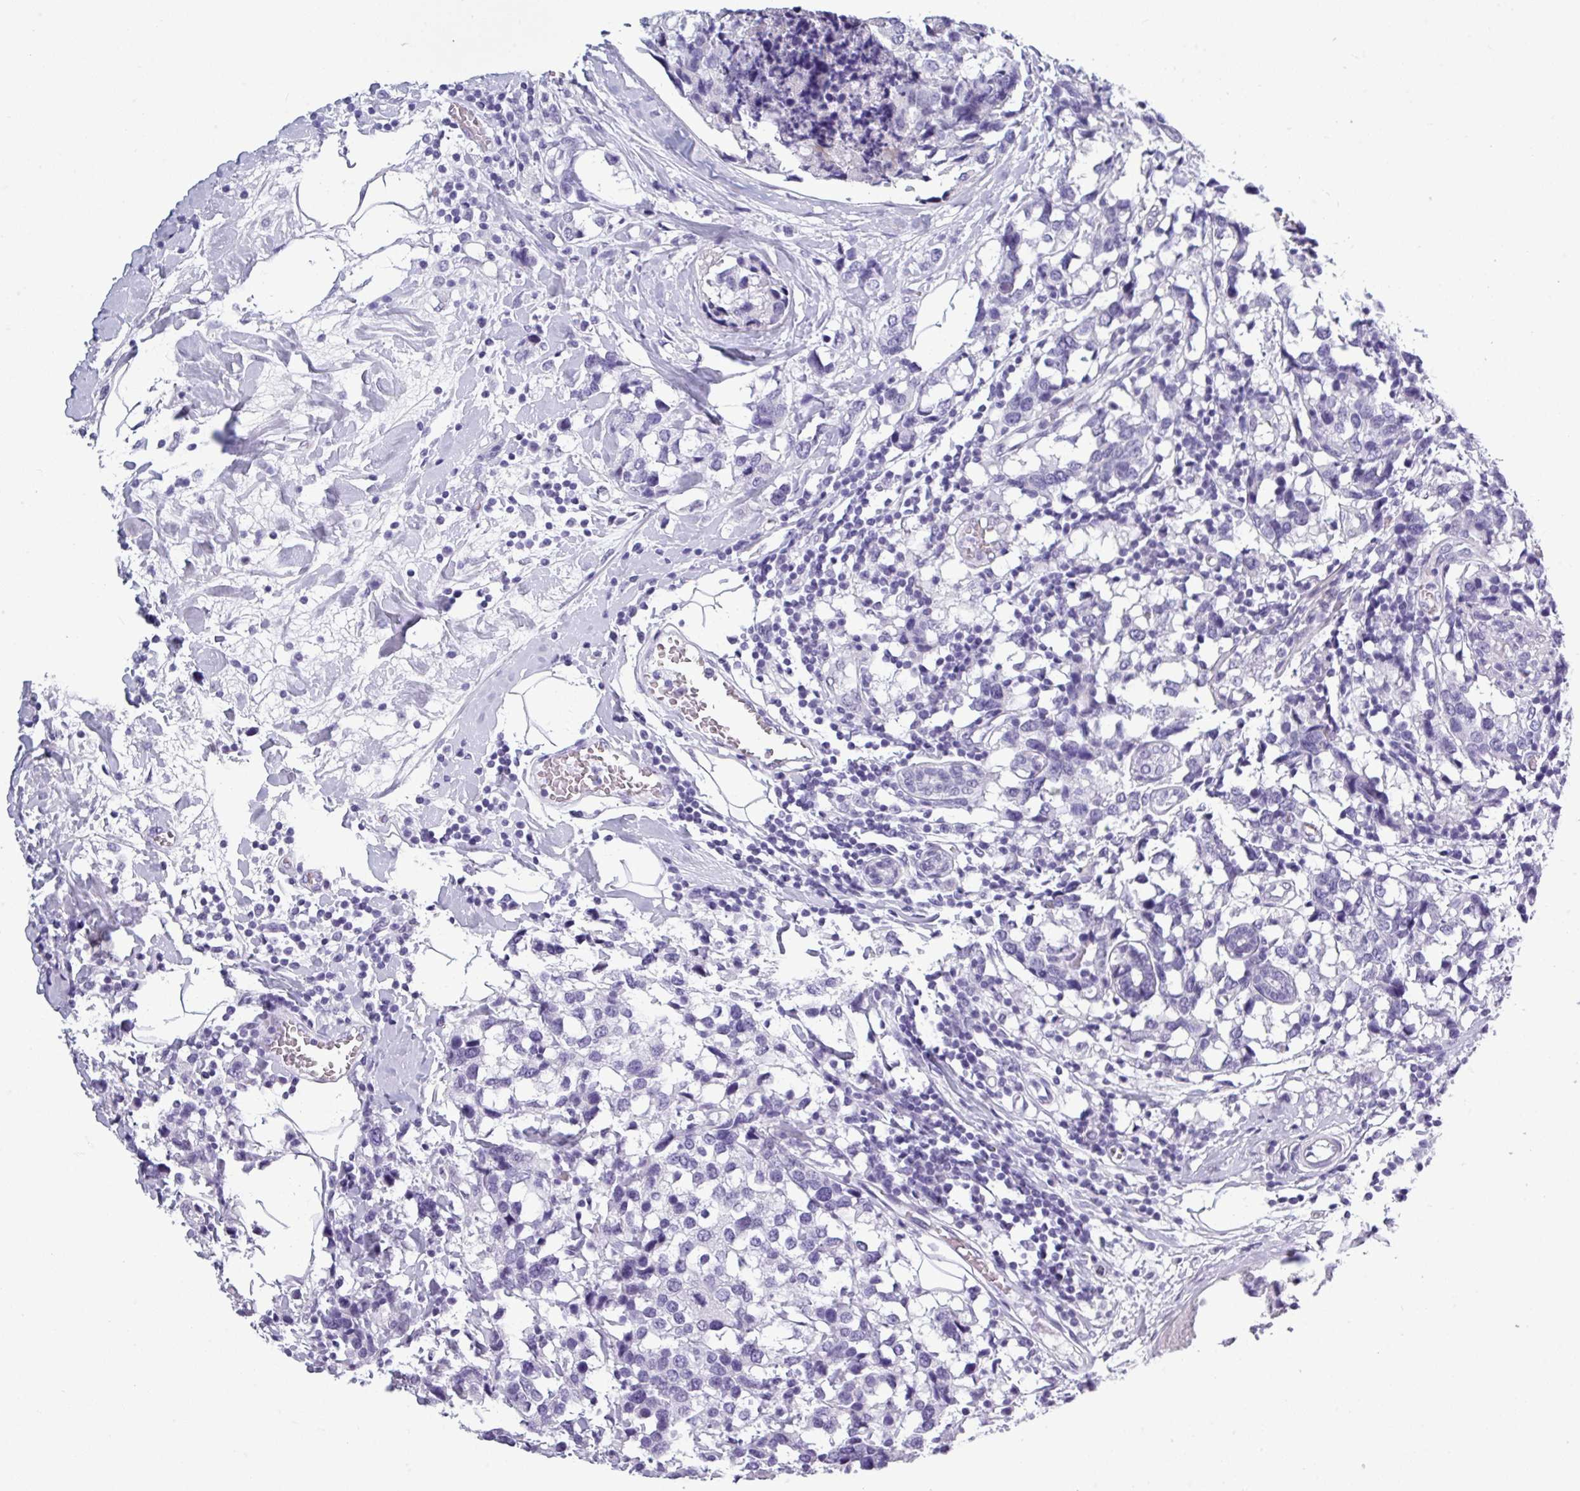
{"staining": {"intensity": "negative", "quantity": "none", "location": "none"}, "tissue": "breast cancer", "cell_type": "Tumor cells", "image_type": "cancer", "snomed": [{"axis": "morphology", "description": "Lobular carcinoma"}, {"axis": "topography", "description": "Breast"}], "caption": "This is an IHC histopathology image of lobular carcinoma (breast). There is no positivity in tumor cells.", "gene": "SRGAP1", "patient": {"sex": "female", "age": 59}}